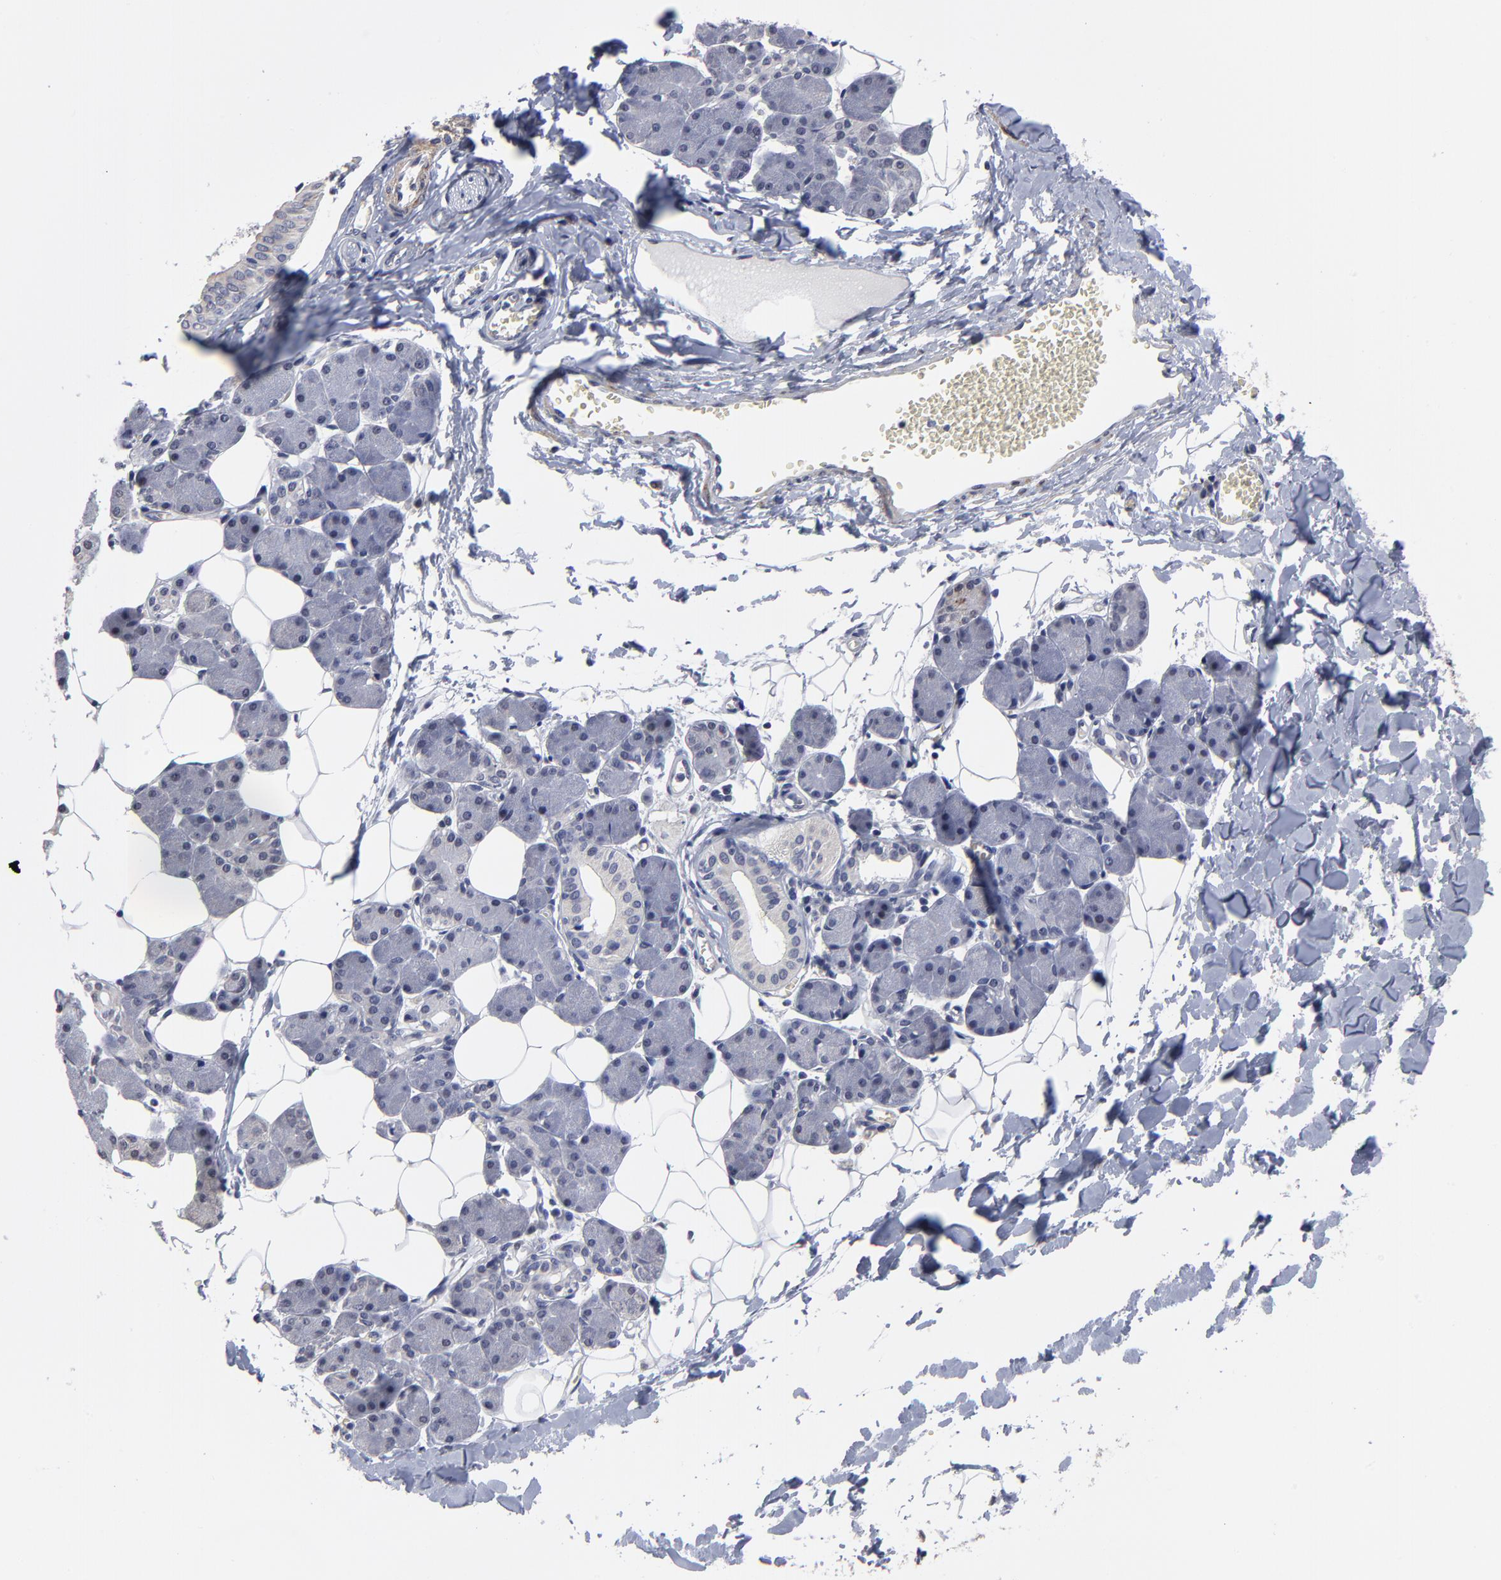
{"staining": {"intensity": "negative", "quantity": "none", "location": "none"}, "tissue": "salivary gland", "cell_type": "Glandular cells", "image_type": "normal", "snomed": [{"axis": "morphology", "description": "Normal tissue, NOS"}, {"axis": "morphology", "description": "Adenoma, NOS"}, {"axis": "topography", "description": "Salivary gland"}], "caption": "The histopathology image displays no significant expression in glandular cells of salivary gland. (Immunohistochemistry, brightfield microscopy, high magnification).", "gene": "MAGEA10", "patient": {"sex": "female", "age": 32}}